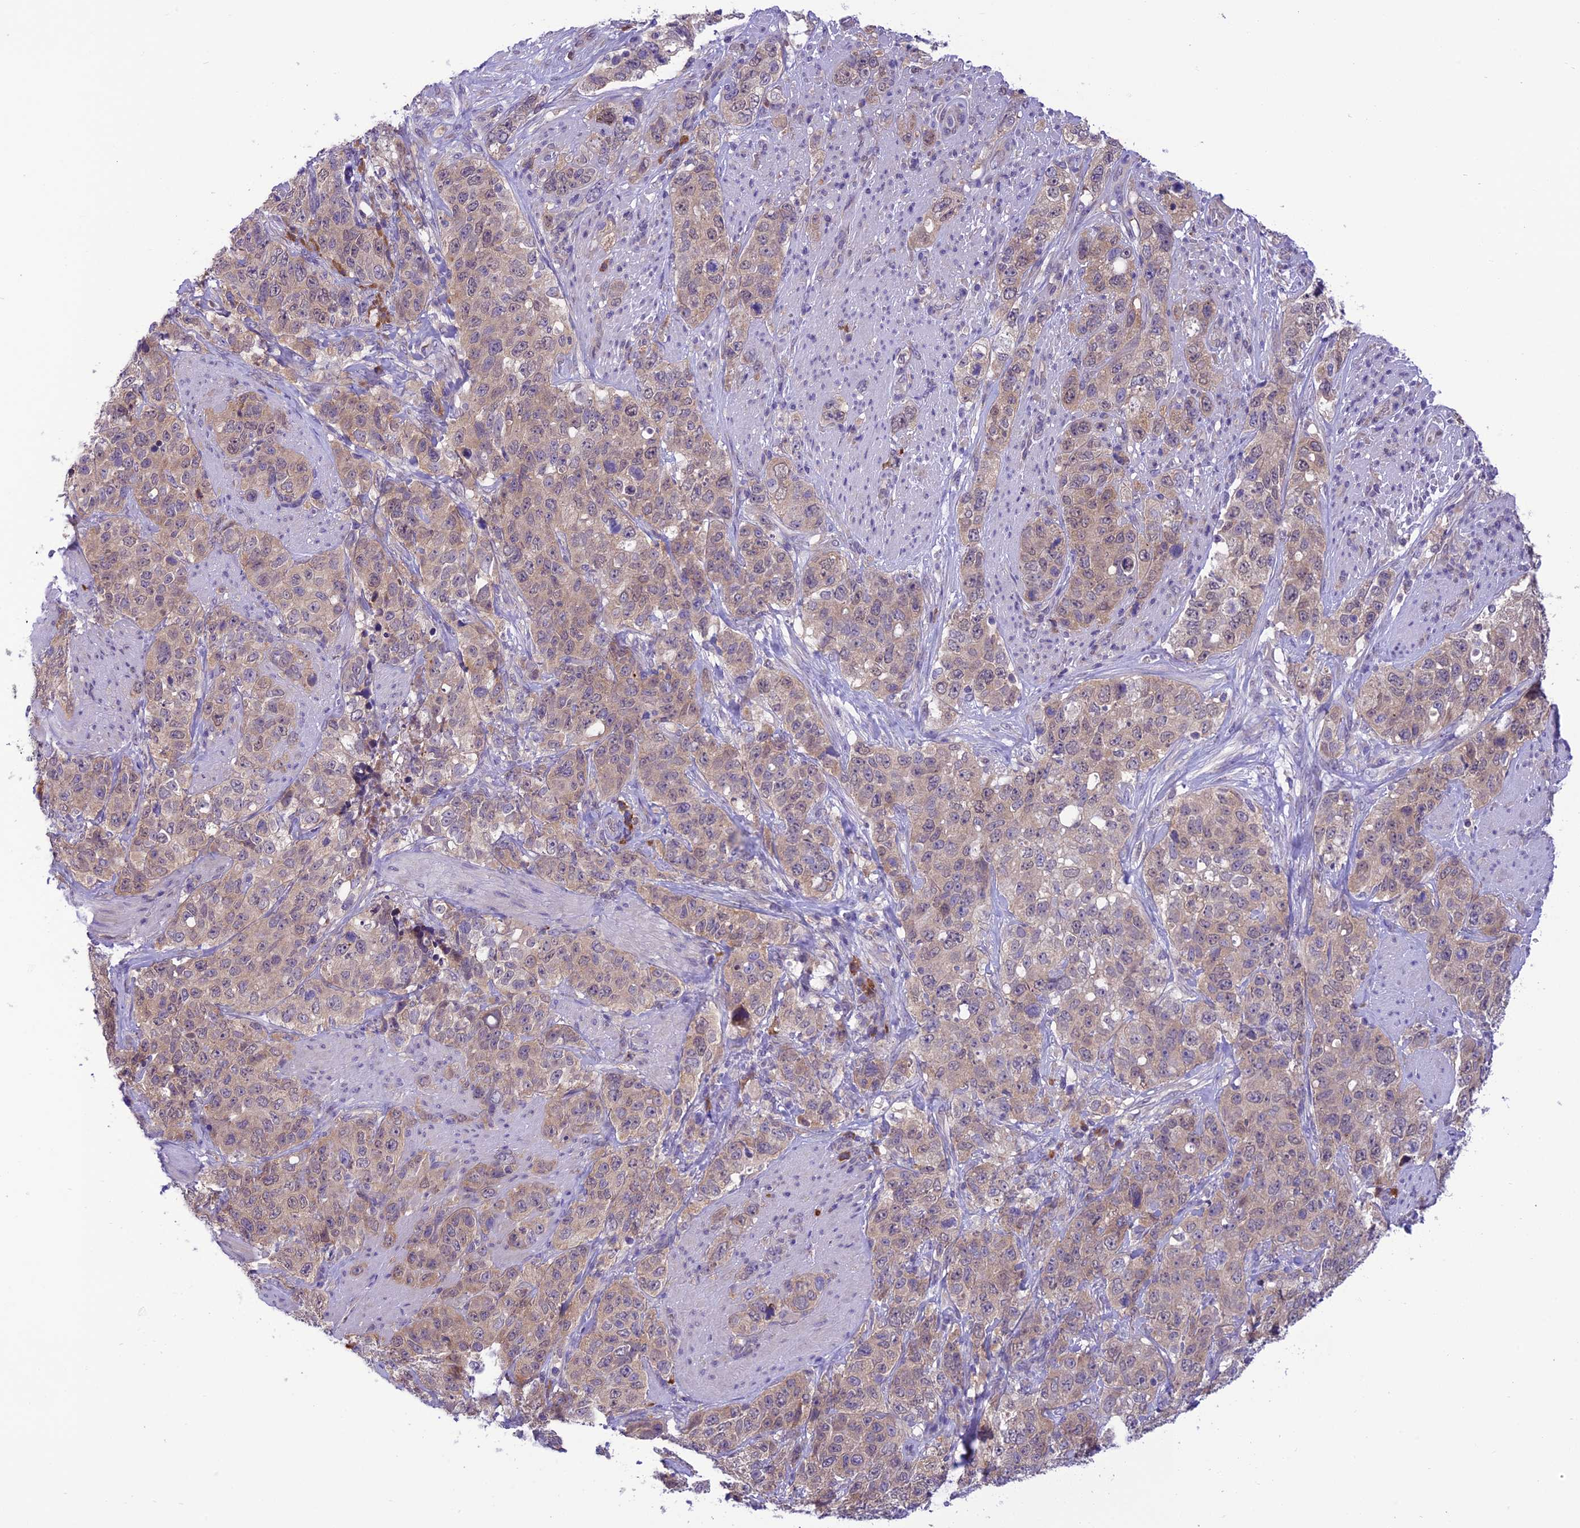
{"staining": {"intensity": "weak", "quantity": "25%-75%", "location": "cytoplasmic/membranous"}, "tissue": "stomach cancer", "cell_type": "Tumor cells", "image_type": "cancer", "snomed": [{"axis": "morphology", "description": "Adenocarcinoma, NOS"}, {"axis": "topography", "description": "Stomach"}], "caption": "An immunohistochemistry (IHC) histopathology image of neoplastic tissue is shown. Protein staining in brown shows weak cytoplasmic/membranous positivity in adenocarcinoma (stomach) within tumor cells. The protein is shown in brown color, while the nuclei are stained blue.", "gene": "RNF126", "patient": {"sex": "male", "age": 48}}